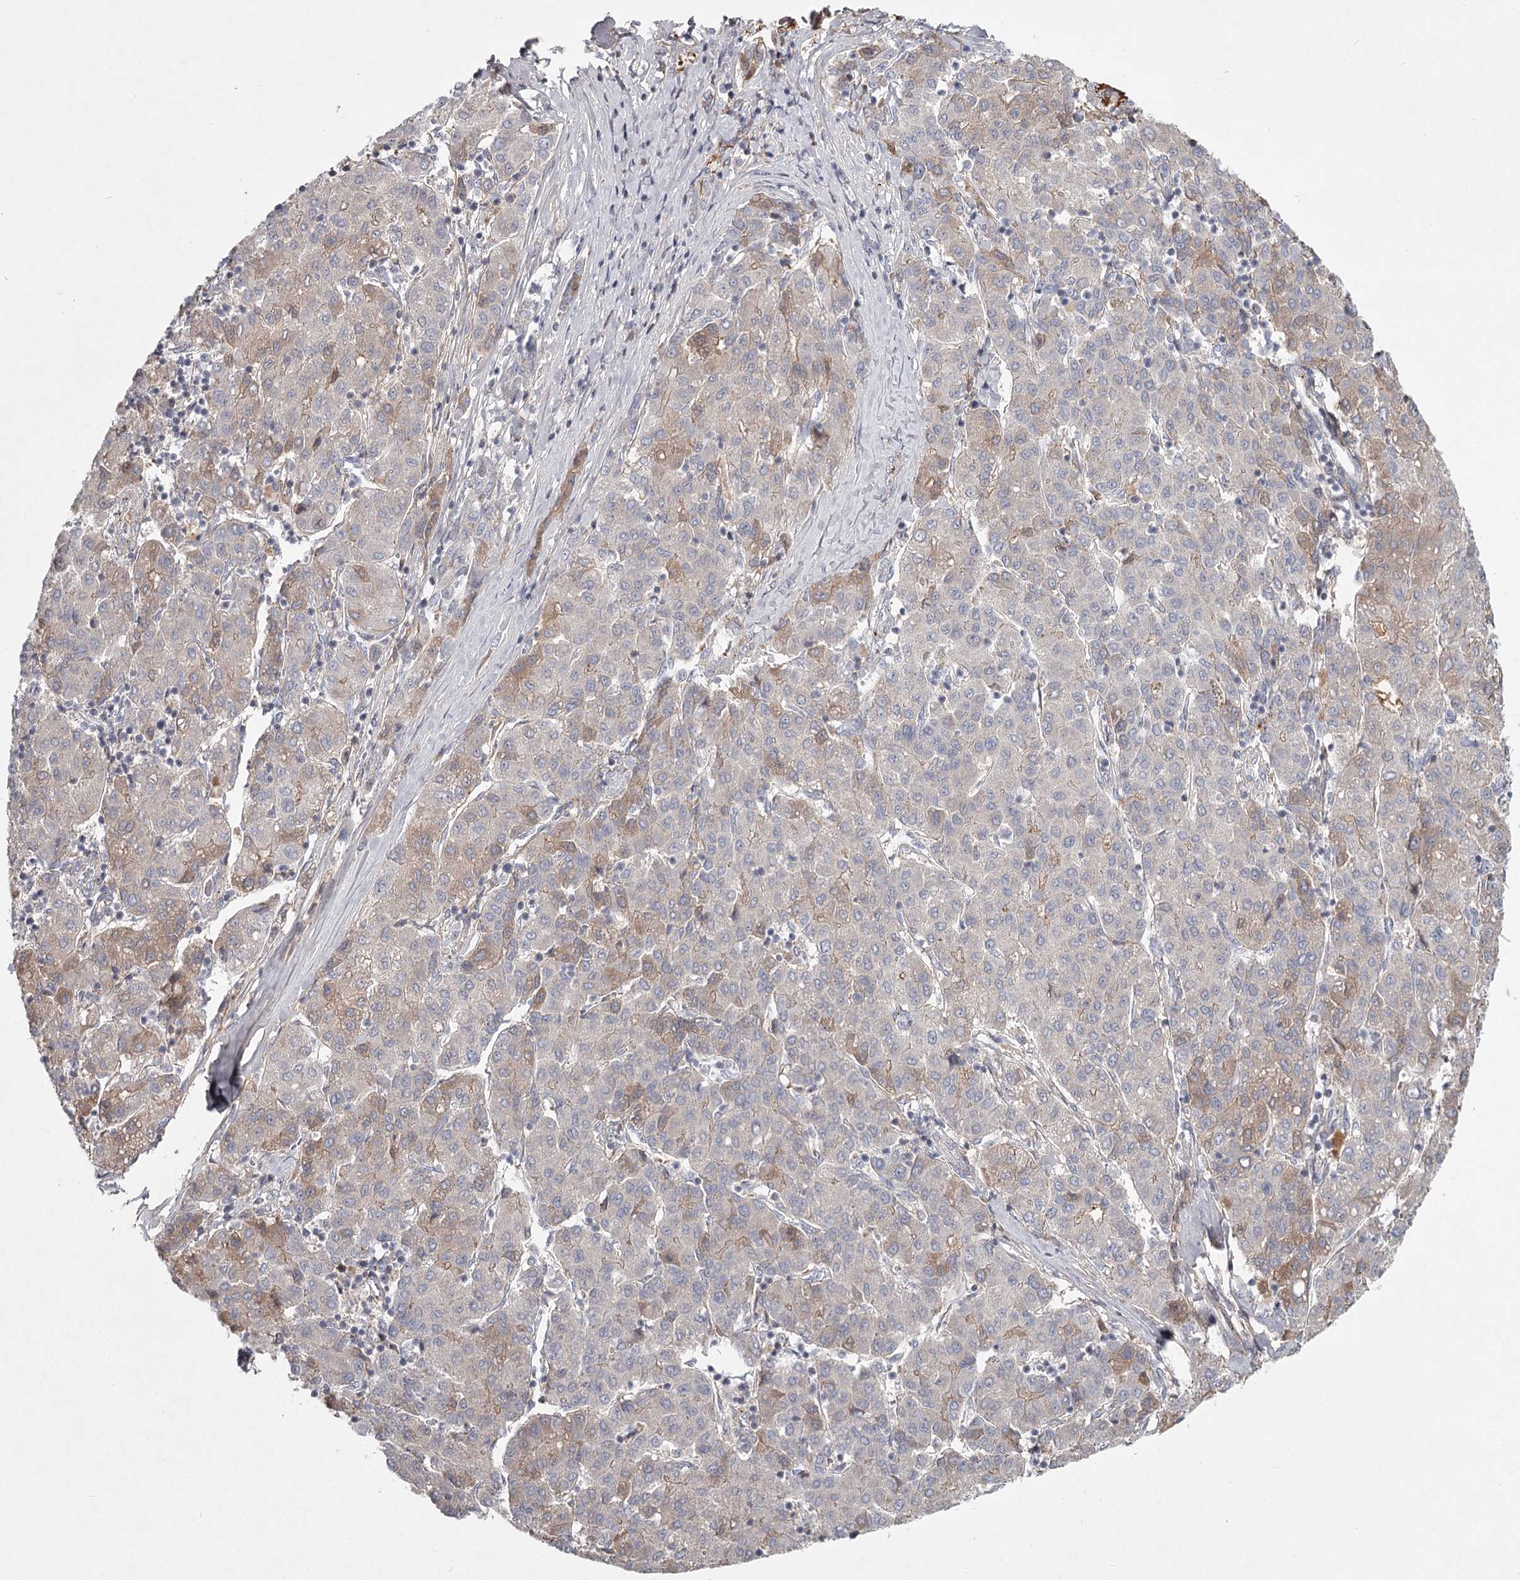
{"staining": {"intensity": "weak", "quantity": "<25%", "location": "cytoplasmic/membranous"}, "tissue": "liver cancer", "cell_type": "Tumor cells", "image_type": "cancer", "snomed": [{"axis": "morphology", "description": "Carcinoma, Hepatocellular, NOS"}, {"axis": "topography", "description": "Liver"}], "caption": "A histopathology image of human liver cancer is negative for staining in tumor cells.", "gene": "DHRS9", "patient": {"sex": "male", "age": 65}}